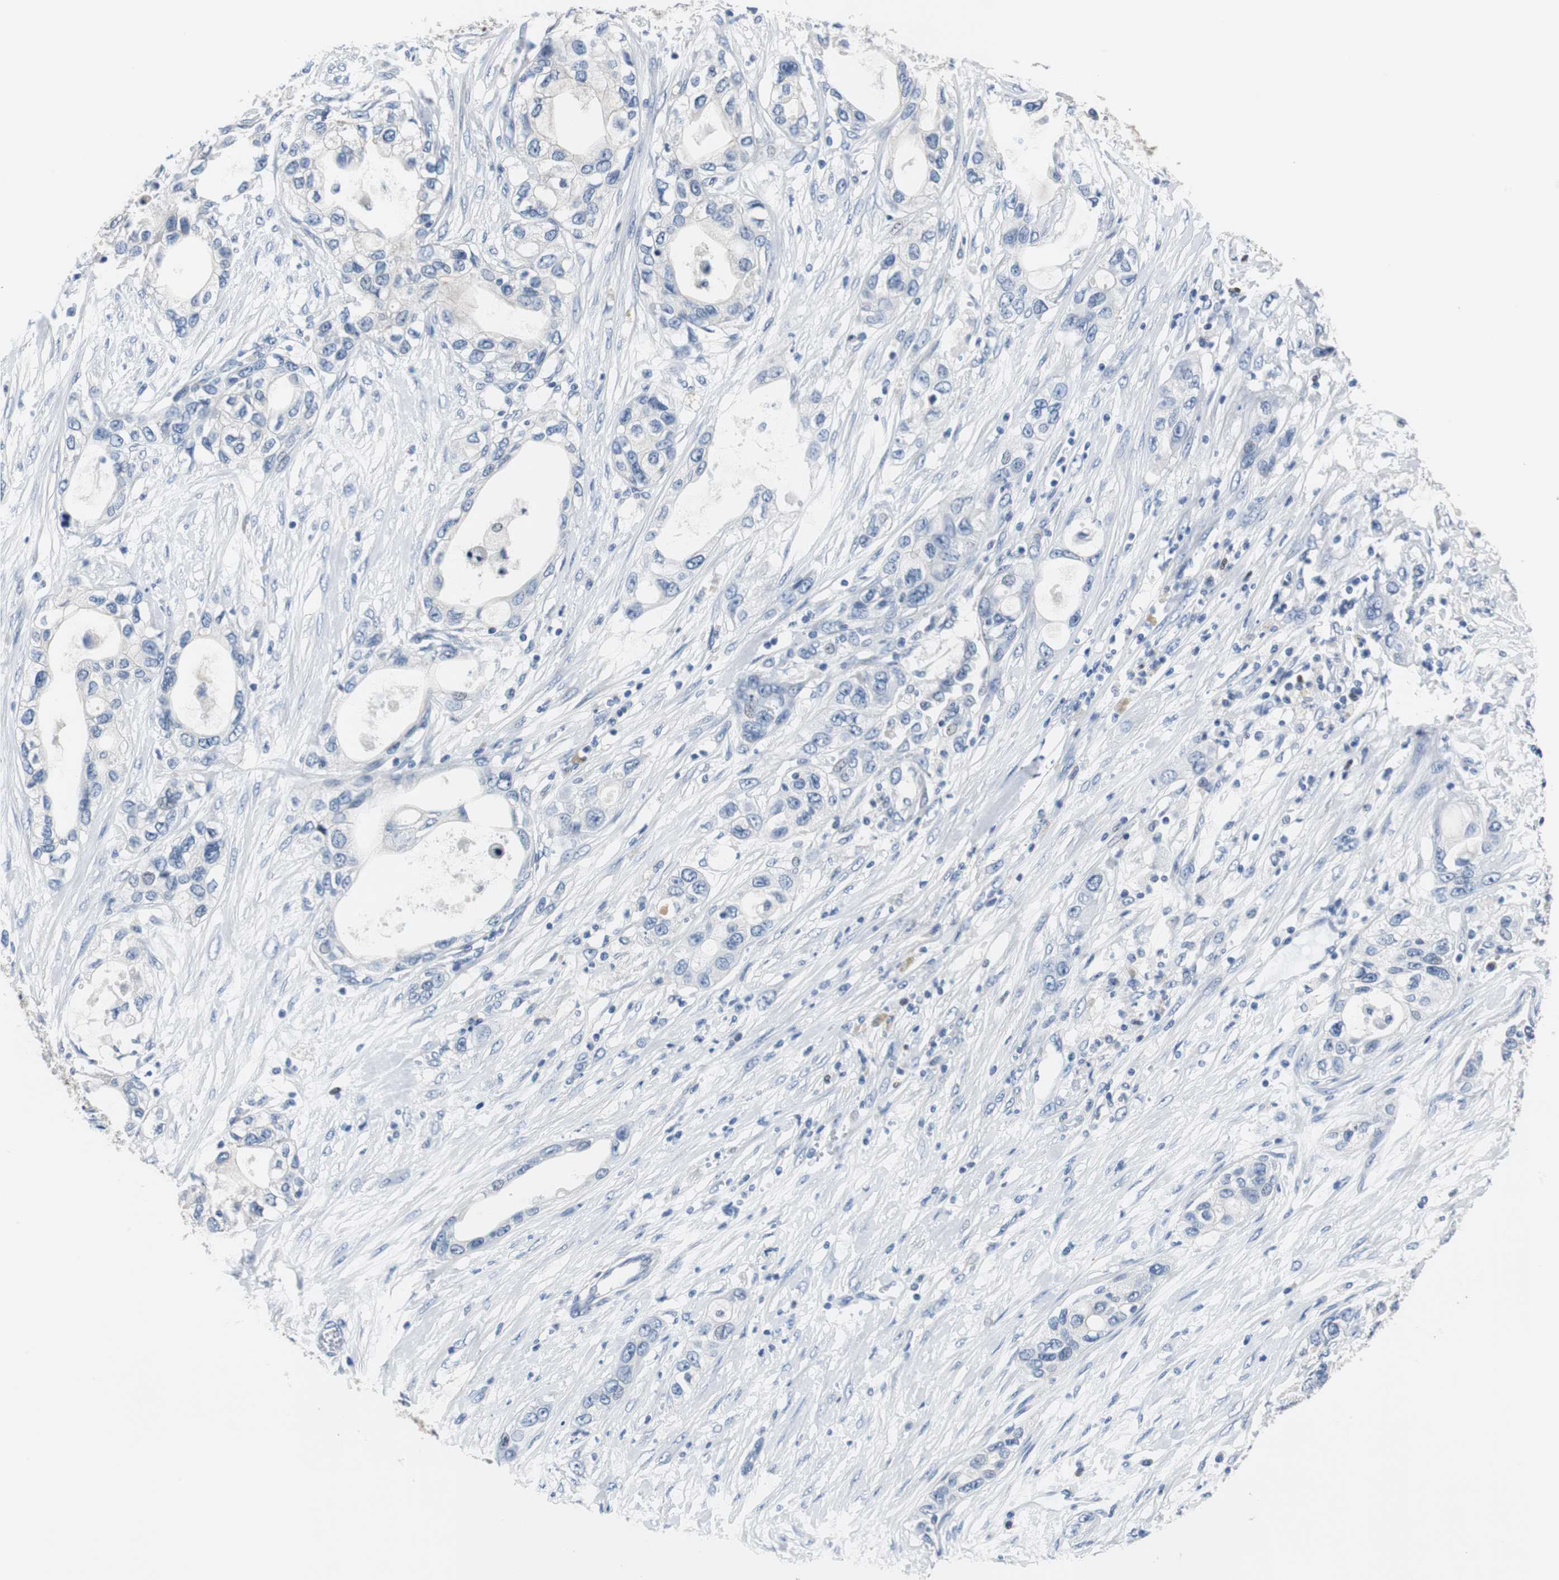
{"staining": {"intensity": "negative", "quantity": "none", "location": "none"}, "tissue": "pancreatic cancer", "cell_type": "Tumor cells", "image_type": "cancer", "snomed": [{"axis": "morphology", "description": "Adenocarcinoma, NOS"}, {"axis": "topography", "description": "Pancreas"}], "caption": "This is a photomicrograph of immunohistochemistry staining of pancreatic adenocarcinoma, which shows no staining in tumor cells.", "gene": "PCK1", "patient": {"sex": "female", "age": 70}}